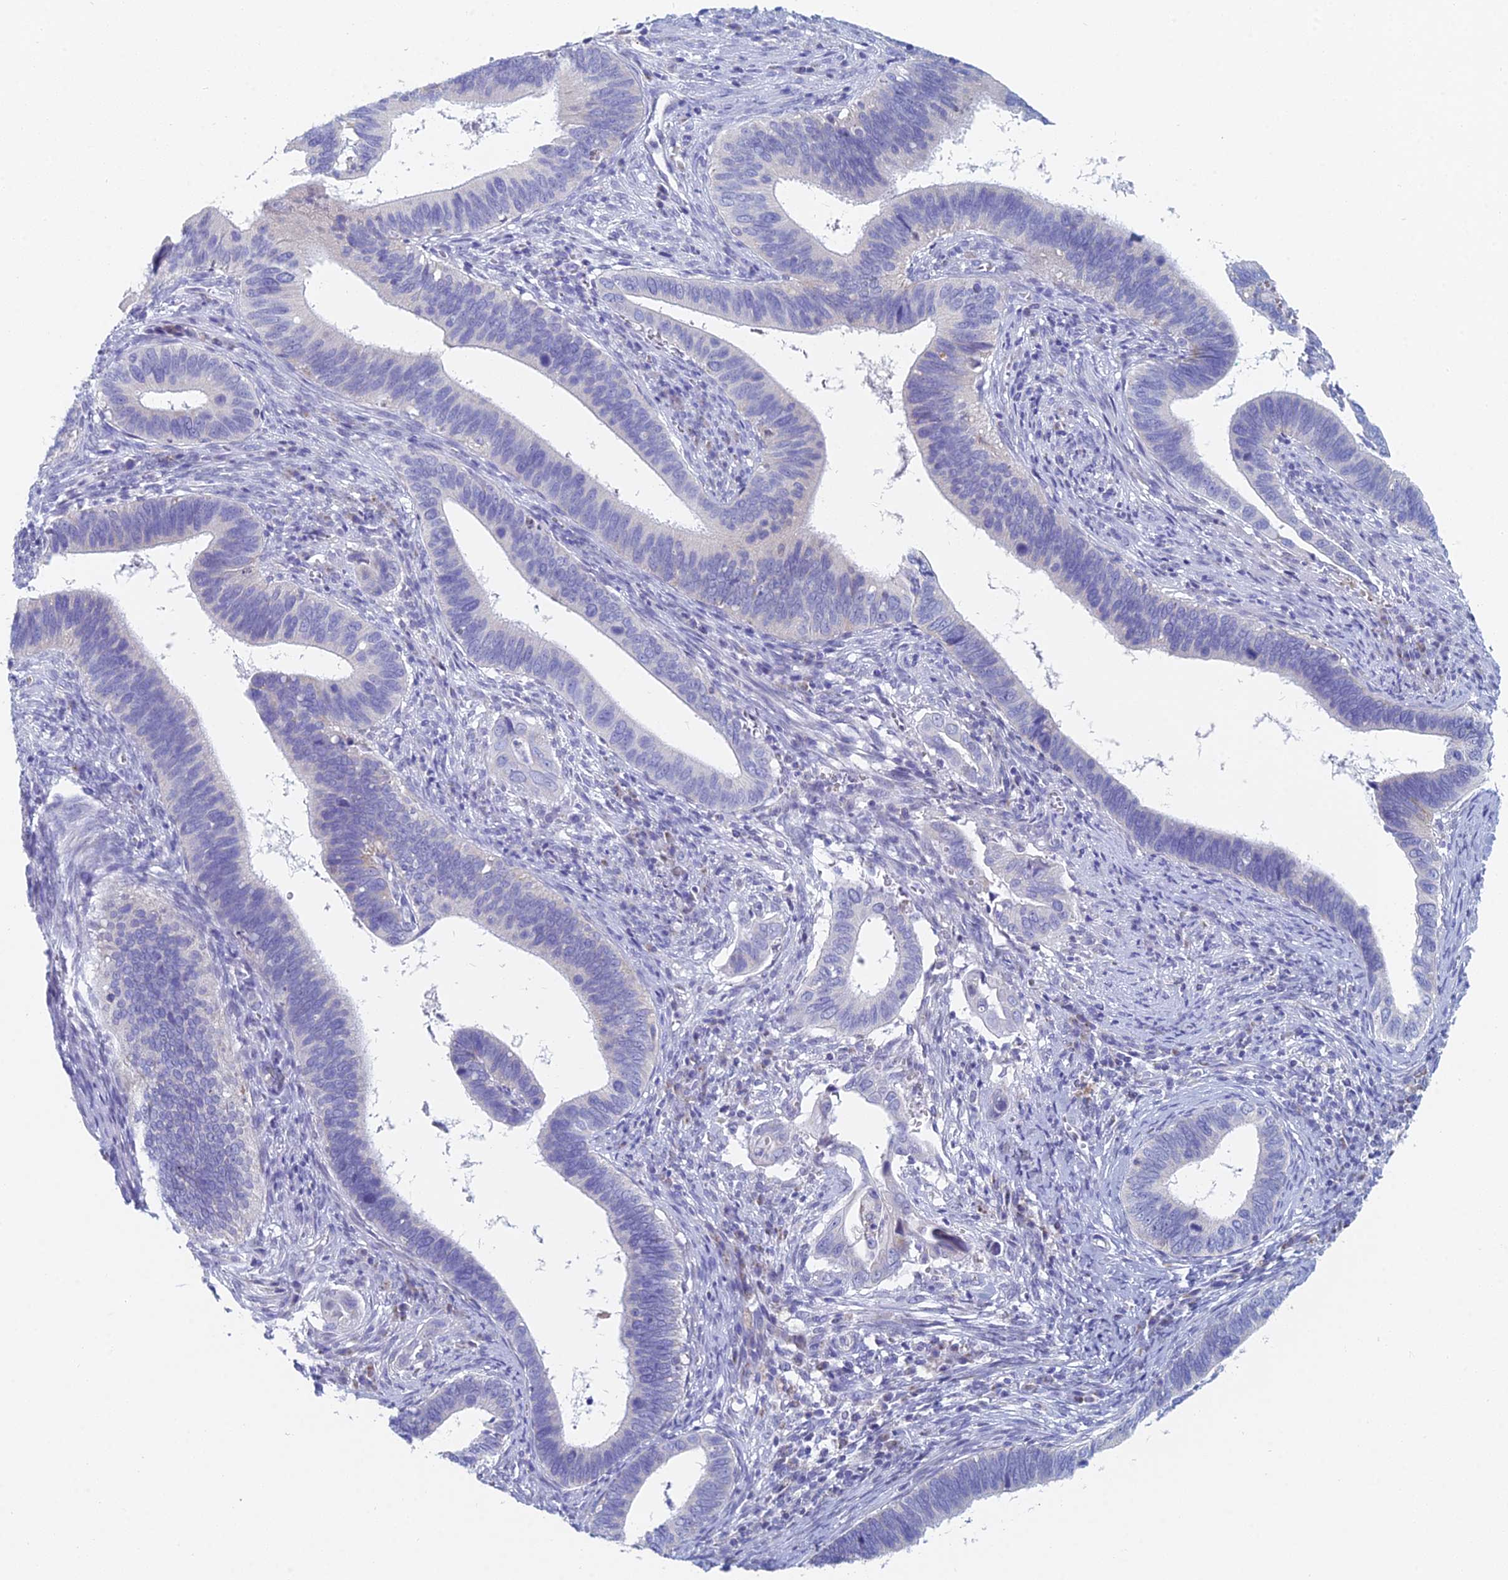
{"staining": {"intensity": "negative", "quantity": "none", "location": "none"}, "tissue": "cervical cancer", "cell_type": "Tumor cells", "image_type": "cancer", "snomed": [{"axis": "morphology", "description": "Adenocarcinoma, NOS"}, {"axis": "topography", "description": "Cervix"}], "caption": "Tumor cells show no significant protein positivity in cervical adenocarcinoma. The staining was performed using DAB (3,3'-diaminobenzidine) to visualize the protein expression in brown, while the nuclei were stained in blue with hematoxylin (Magnification: 20x).", "gene": "ACSM1", "patient": {"sex": "female", "age": 42}}